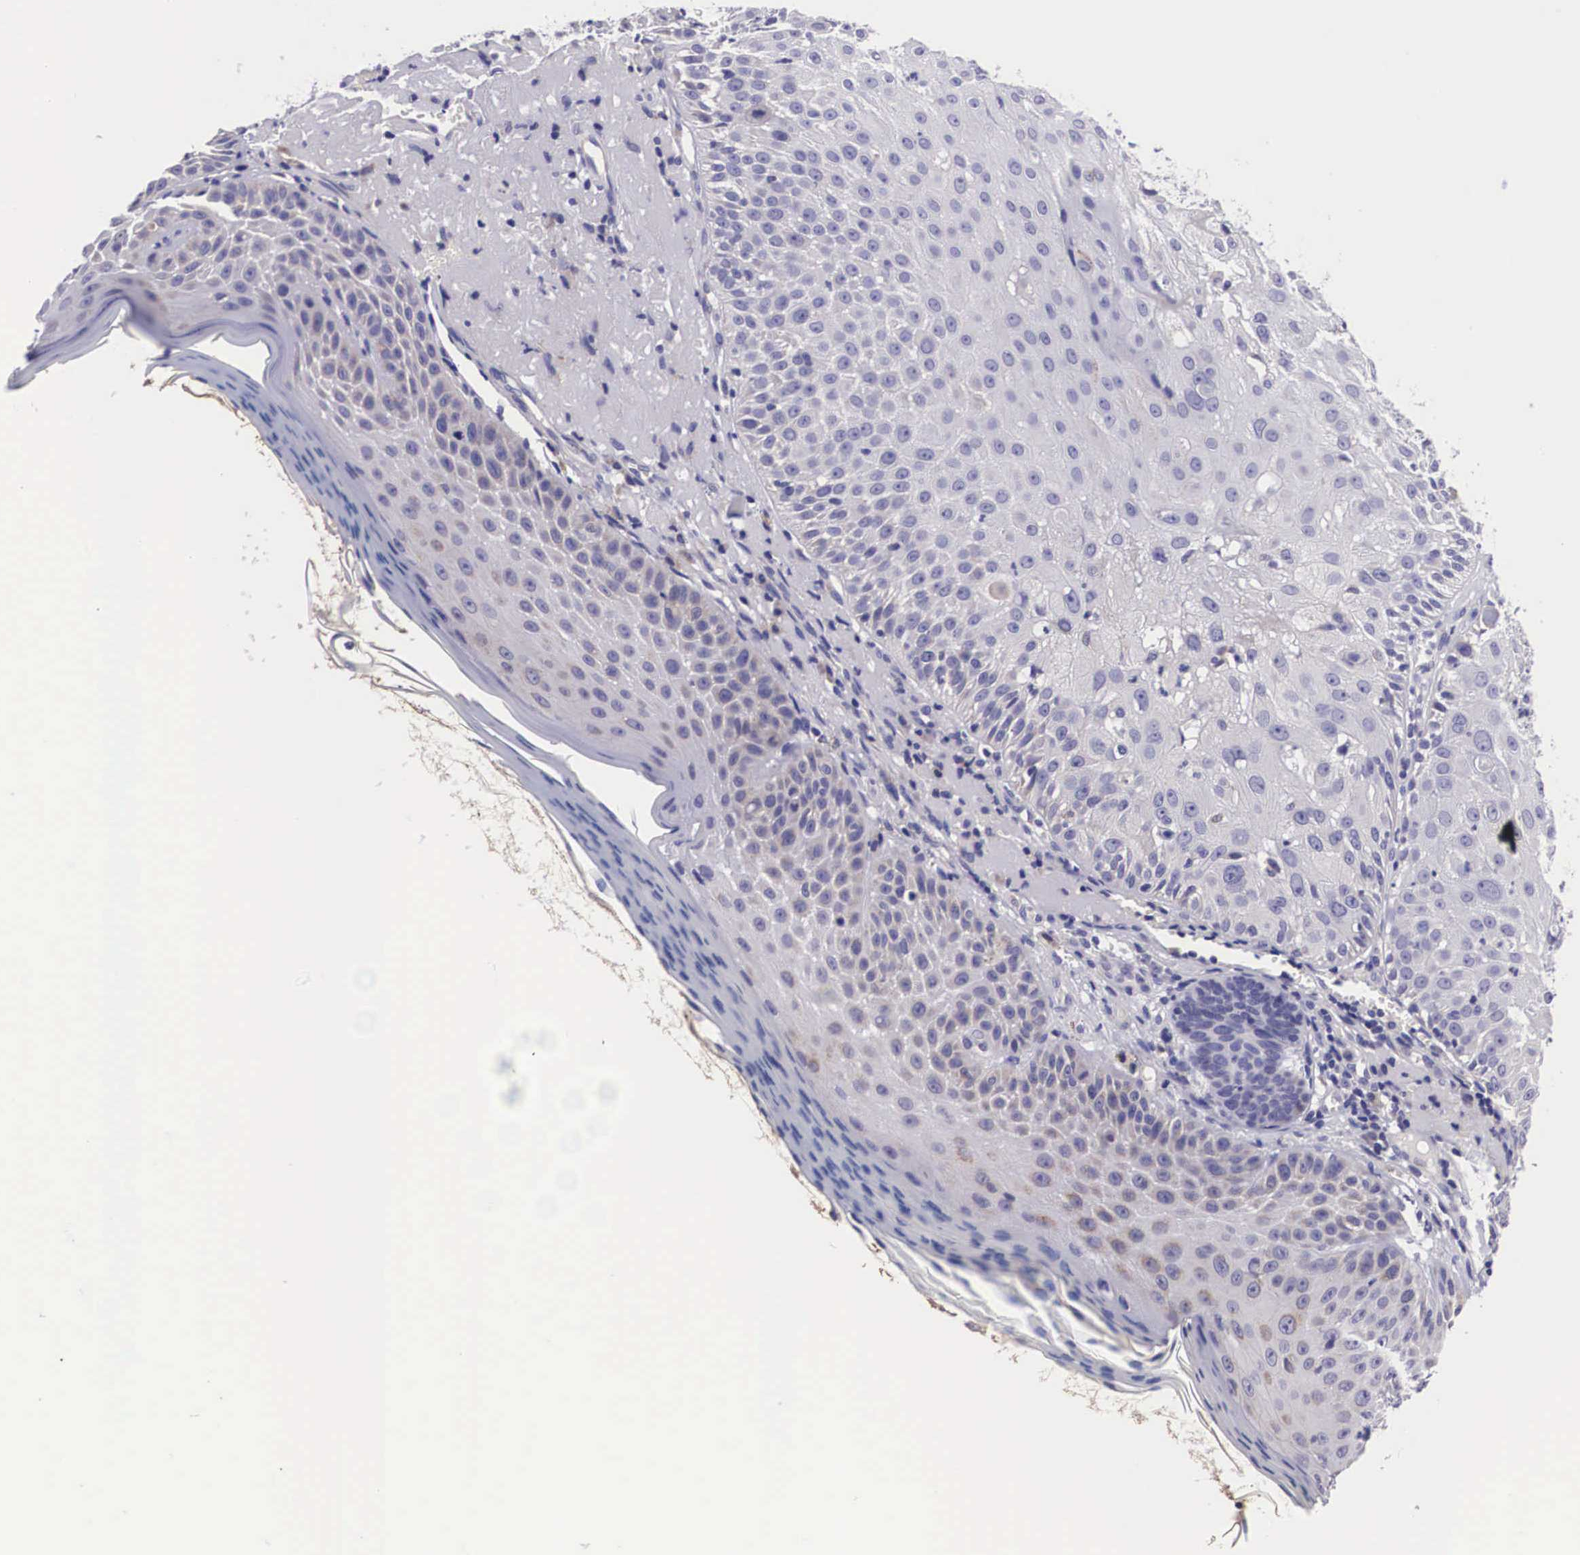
{"staining": {"intensity": "negative", "quantity": "none", "location": "none"}, "tissue": "skin cancer", "cell_type": "Tumor cells", "image_type": "cancer", "snomed": [{"axis": "morphology", "description": "Squamous cell carcinoma, NOS"}, {"axis": "topography", "description": "Skin"}], "caption": "Skin cancer (squamous cell carcinoma) was stained to show a protein in brown. There is no significant positivity in tumor cells.", "gene": "ARG2", "patient": {"sex": "female", "age": 89}}